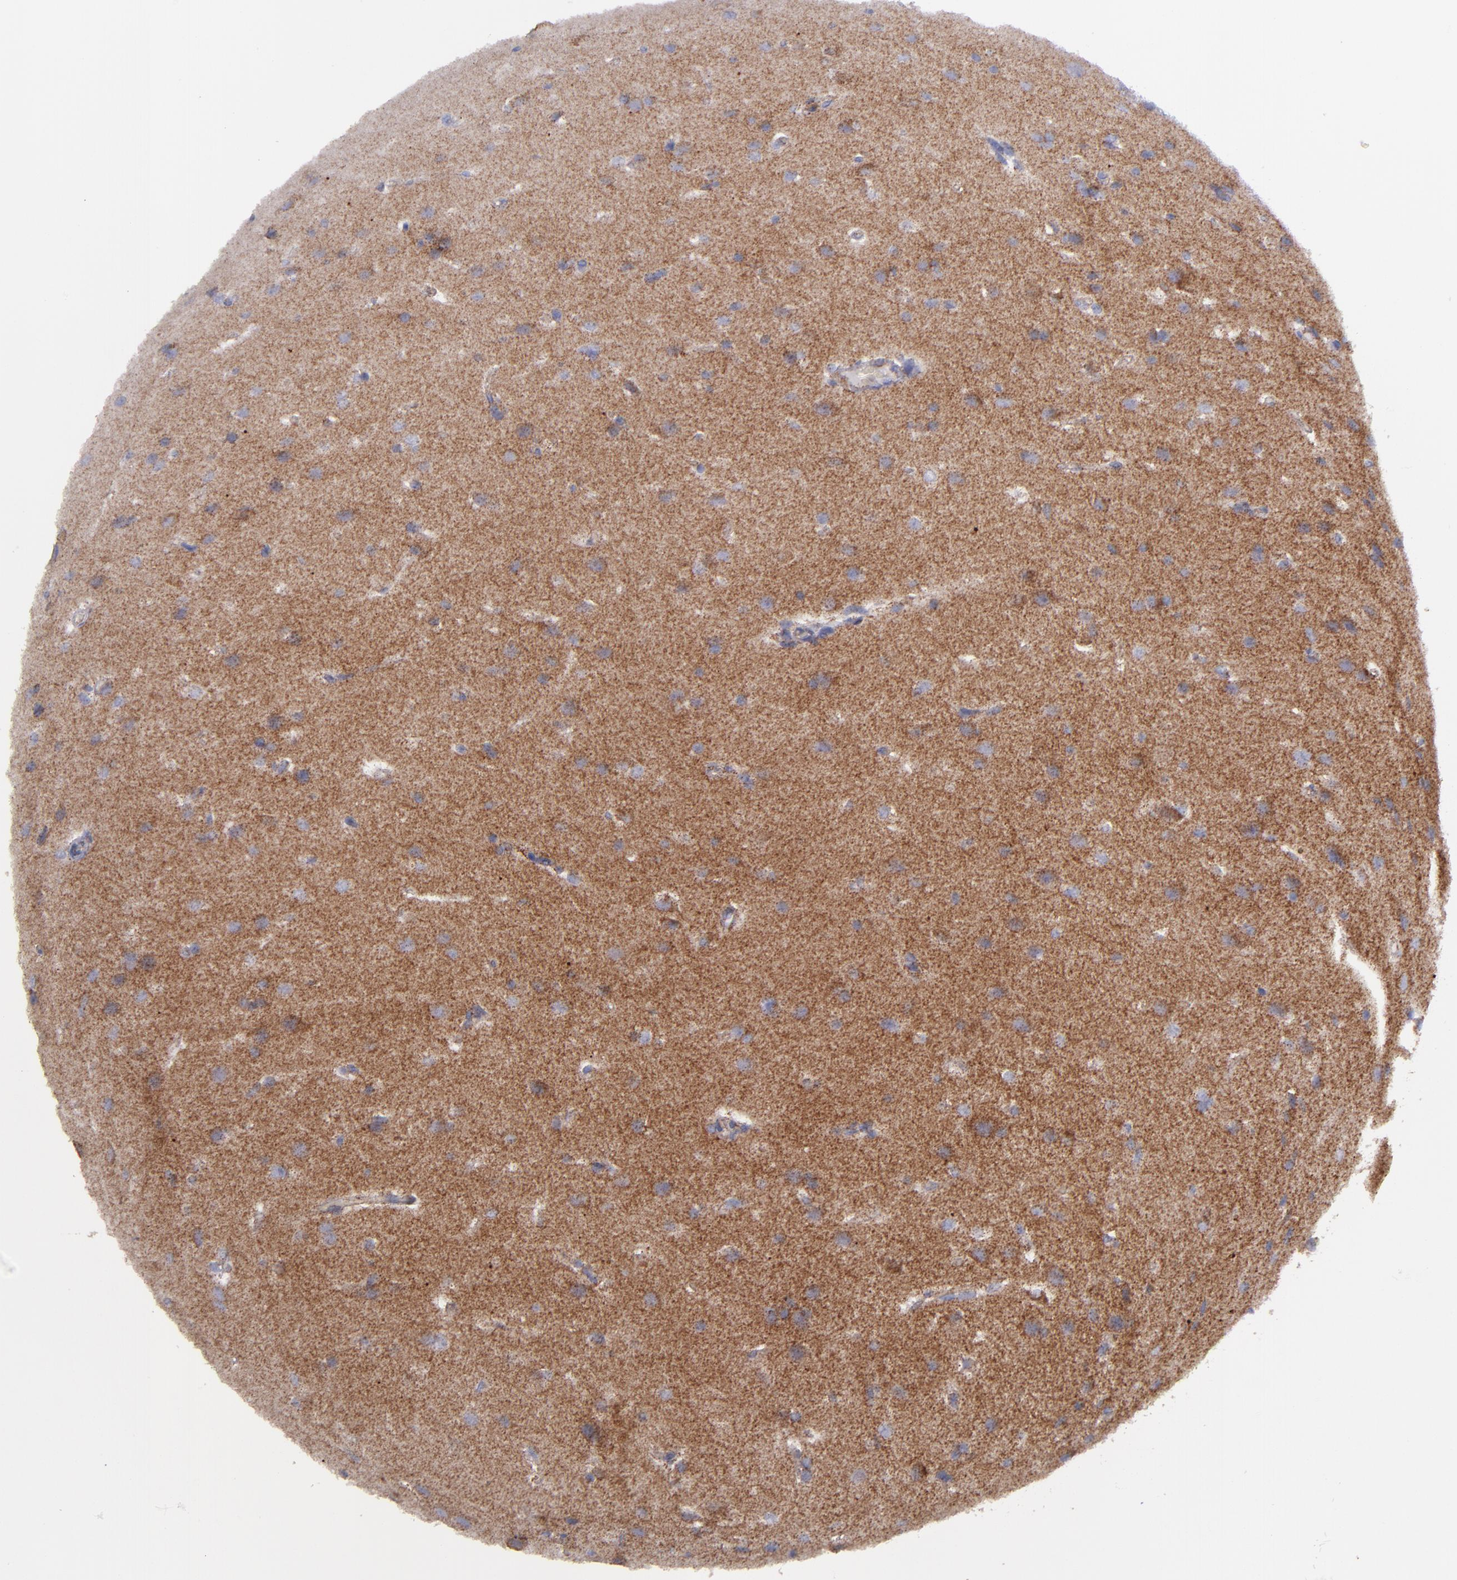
{"staining": {"intensity": "moderate", "quantity": ">75%", "location": "cytoplasmic/membranous"}, "tissue": "glioma", "cell_type": "Tumor cells", "image_type": "cancer", "snomed": [{"axis": "morphology", "description": "Glioma, malignant, High grade"}, {"axis": "topography", "description": "Brain"}], "caption": "High-grade glioma (malignant) stained for a protein (brown) exhibits moderate cytoplasmic/membranous positive positivity in about >75% of tumor cells.", "gene": "CLTA", "patient": {"sex": "male", "age": 68}}